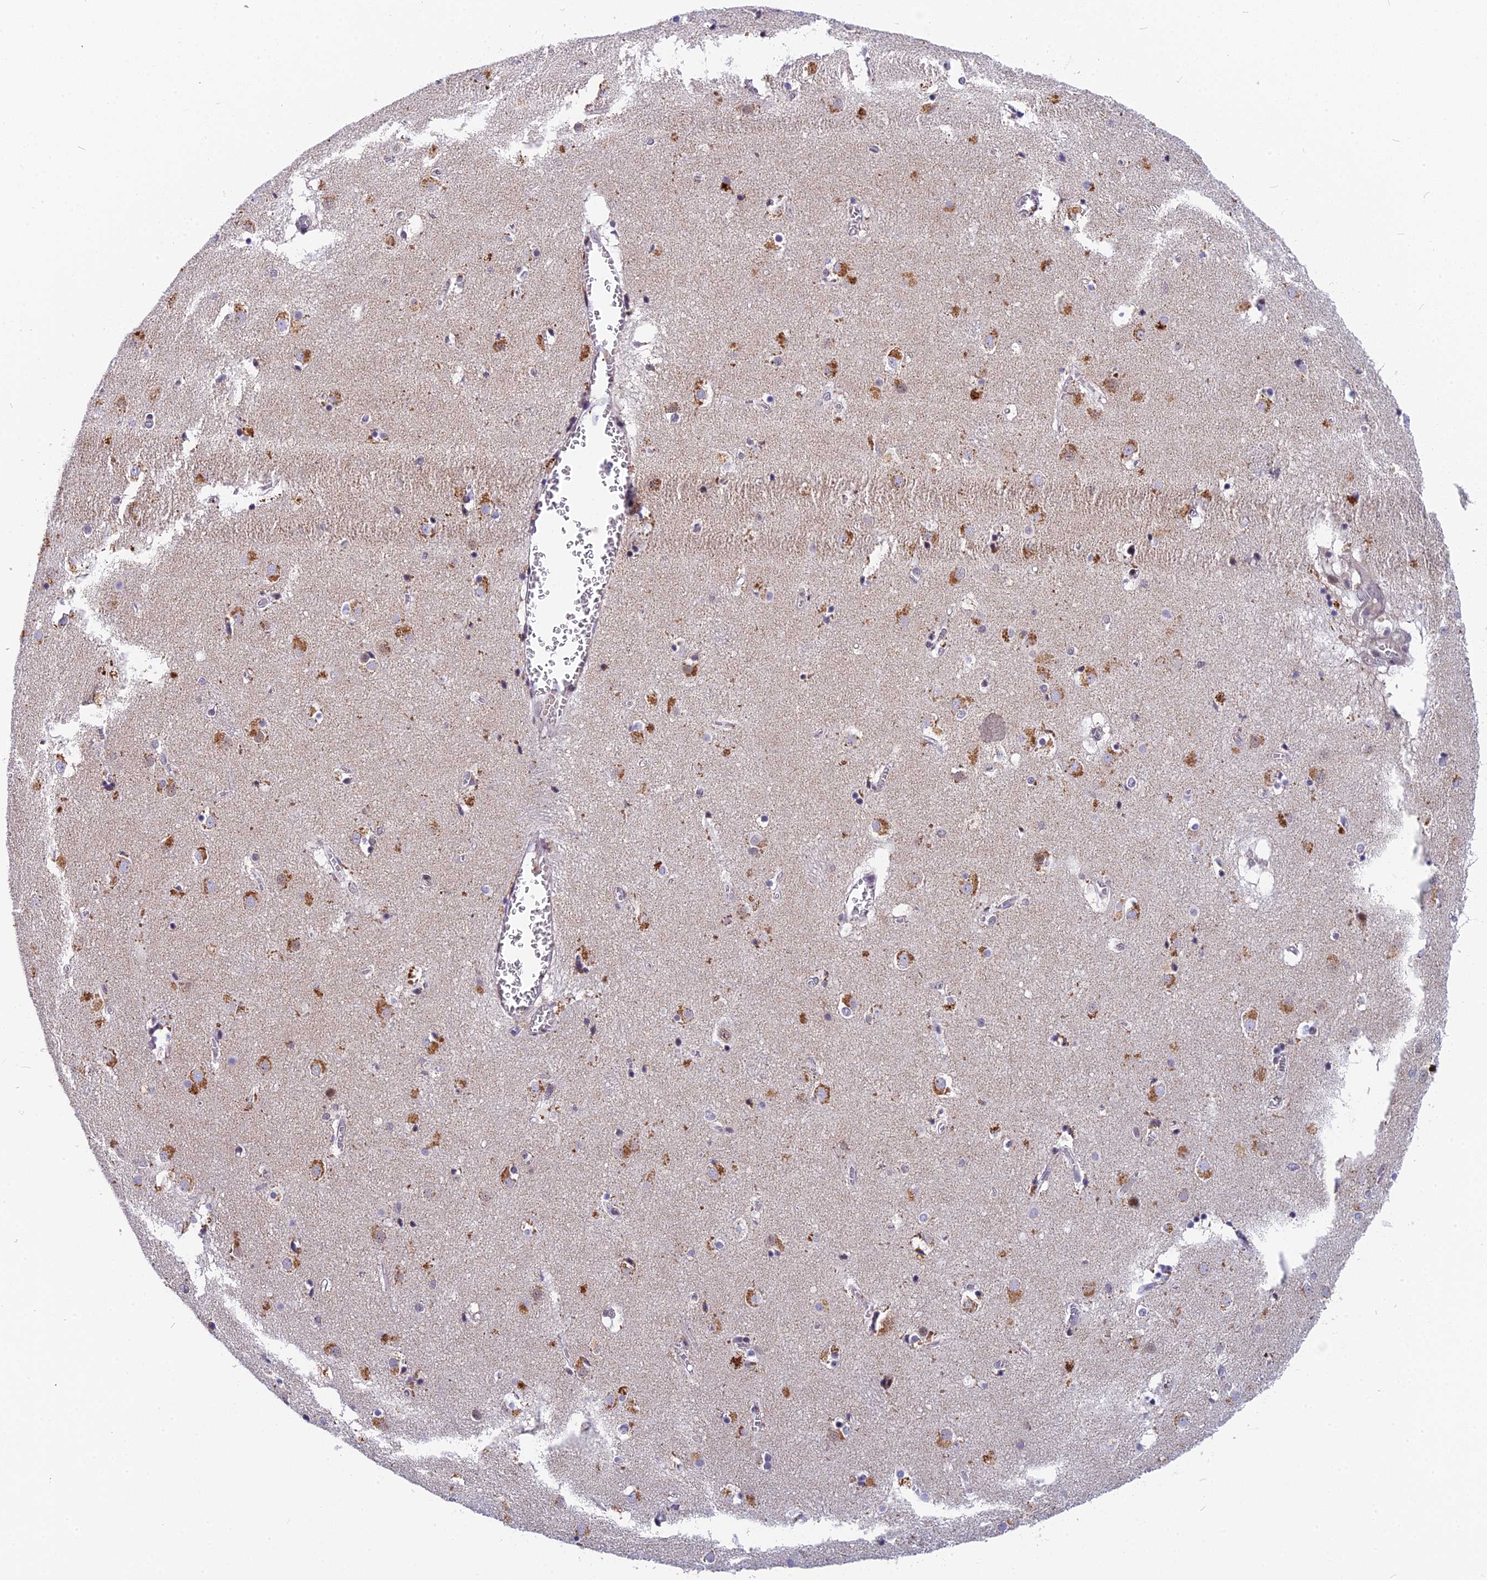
{"staining": {"intensity": "moderate", "quantity": "25%-75%", "location": "cytoplasmic/membranous"}, "tissue": "caudate", "cell_type": "Glial cells", "image_type": "normal", "snomed": [{"axis": "morphology", "description": "Normal tissue, NOS"}, {"axis": "topography", "description": "Lateral ventricle wall"}], "caption": "Immunohistochemistry (IHC) image of unremarkable human caudate stained for a protein (brown), which displays medium levels of moderate cytoplasmic/membranous expression in approximately 25%-75% of glial cells.", "gene": "CMC1", "patient": {"sex": "male", "age": 70}}